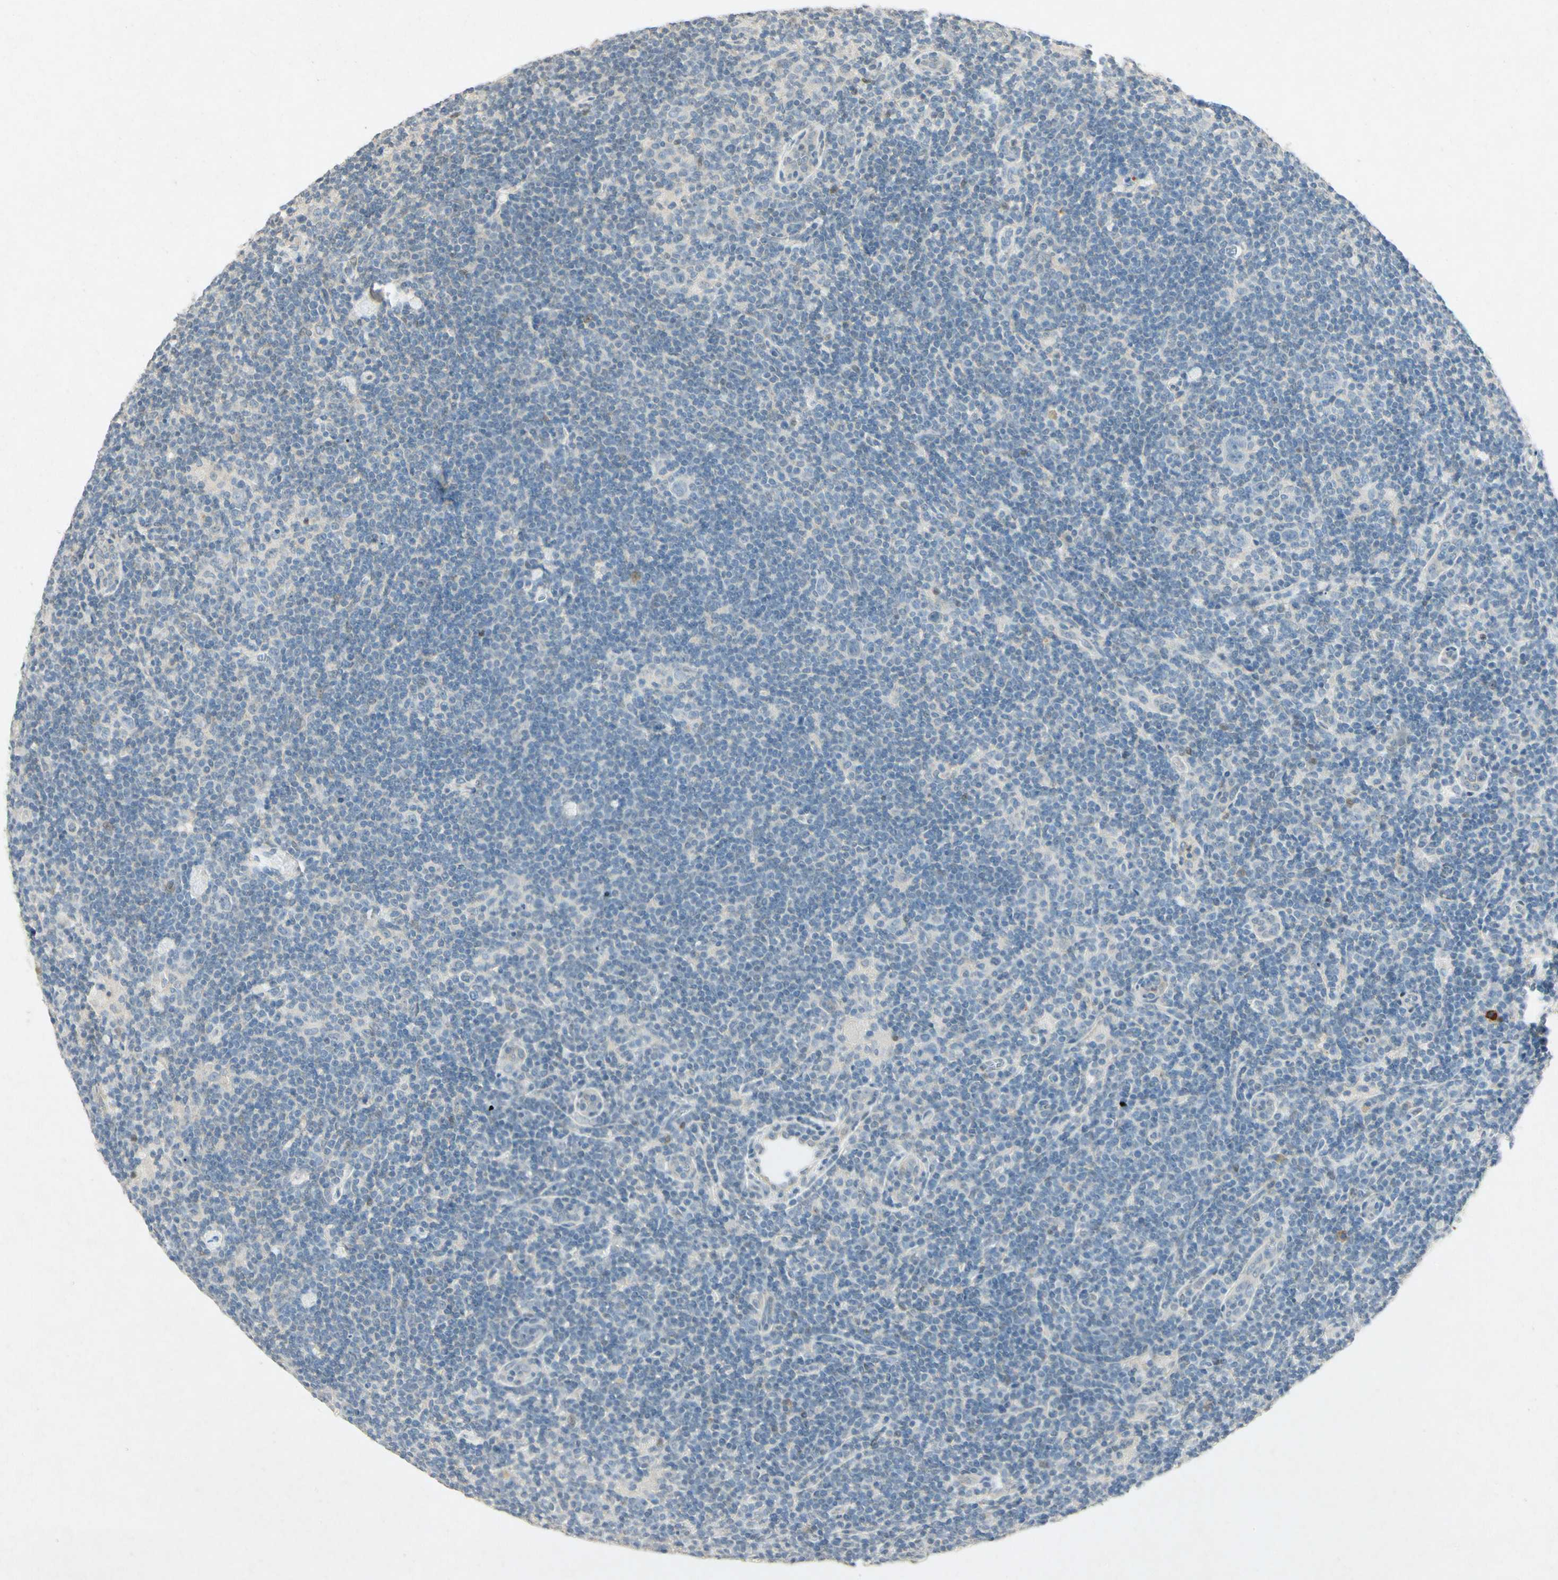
{"staining": {"intensity": "negative", "quantity": "none", "location": "none"}, "tissue": "lymphoma", "cell_type": "Tumor cells", "image_type": "cancer", "snomed": [{"axis": "morphology", "description": "Hodgkin's disease, NOS"}, {"axis": "topography", "description": "Lymph node"}], "caption": "Tumor cells are negative for brown protein staining in lymphoma. Brightfield microscopy of immunohistochemistry (IHC) stained with DAB (brown) and hematoxylin (blue), captured at high magnification.", "gene": "HSPA1B", "patient": {"sex": "female", "age": 57}}